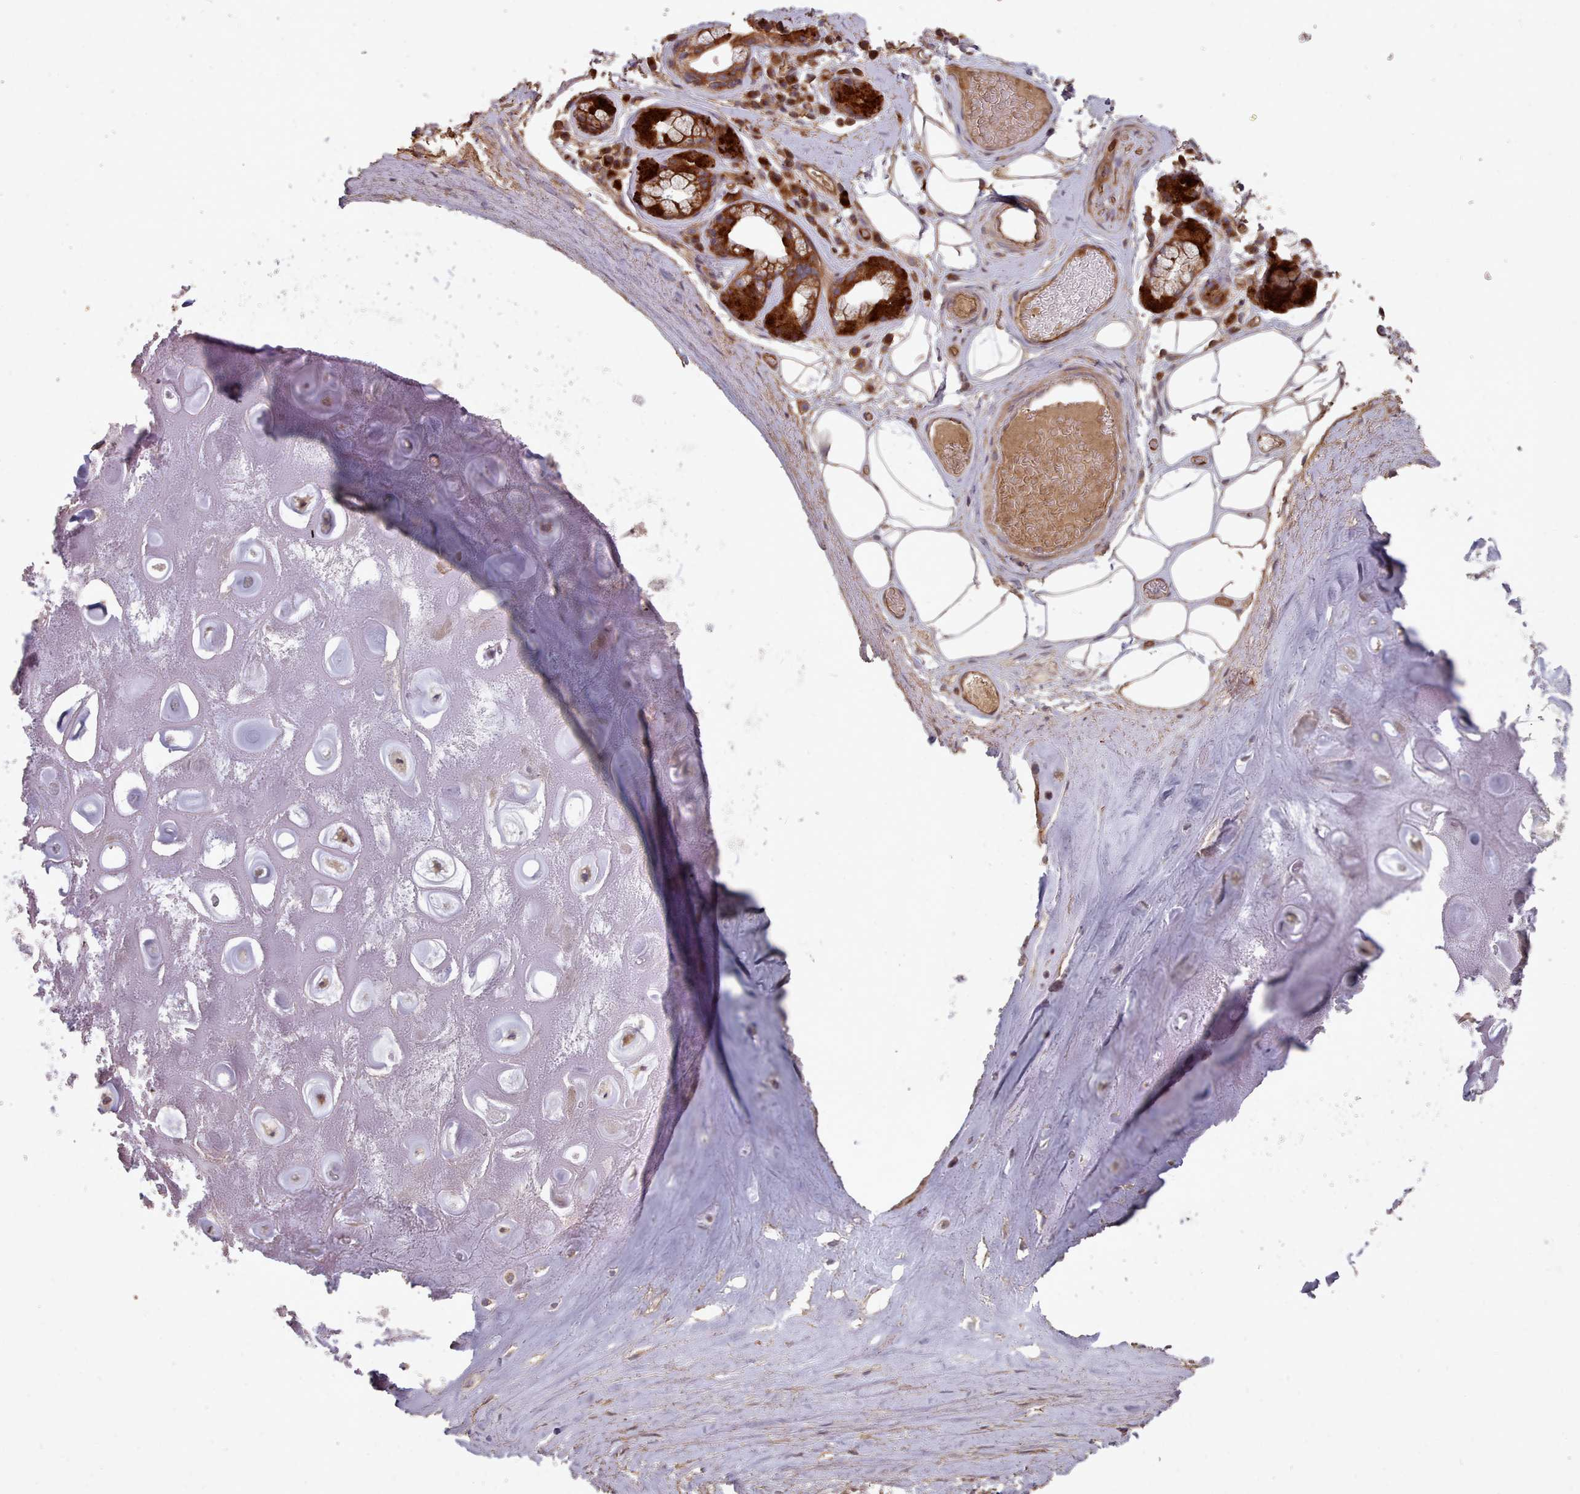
{"staining": {"intensity": "weak", "quantity": "25%-75%", "location": "cytoplasmic/membranous"}, "tissue": "adipose tissue", "cell_type": "Adipocytes", "image_type": "normal", "snomed": [{"axis": "morphology", "description": "Normal tissue, NOS"}, {"axis": "topography", "description": "Cartilage tissue"}], "caption": "The histopathology image shows immunohistochemical staining of normal adipose tissue. There is weak cytoplasmic/membranous staining is appreciated in about 25%-75% of adipocytes.", "gene": "THSD7B", "patient": {"sex": "male", "age": 81}}